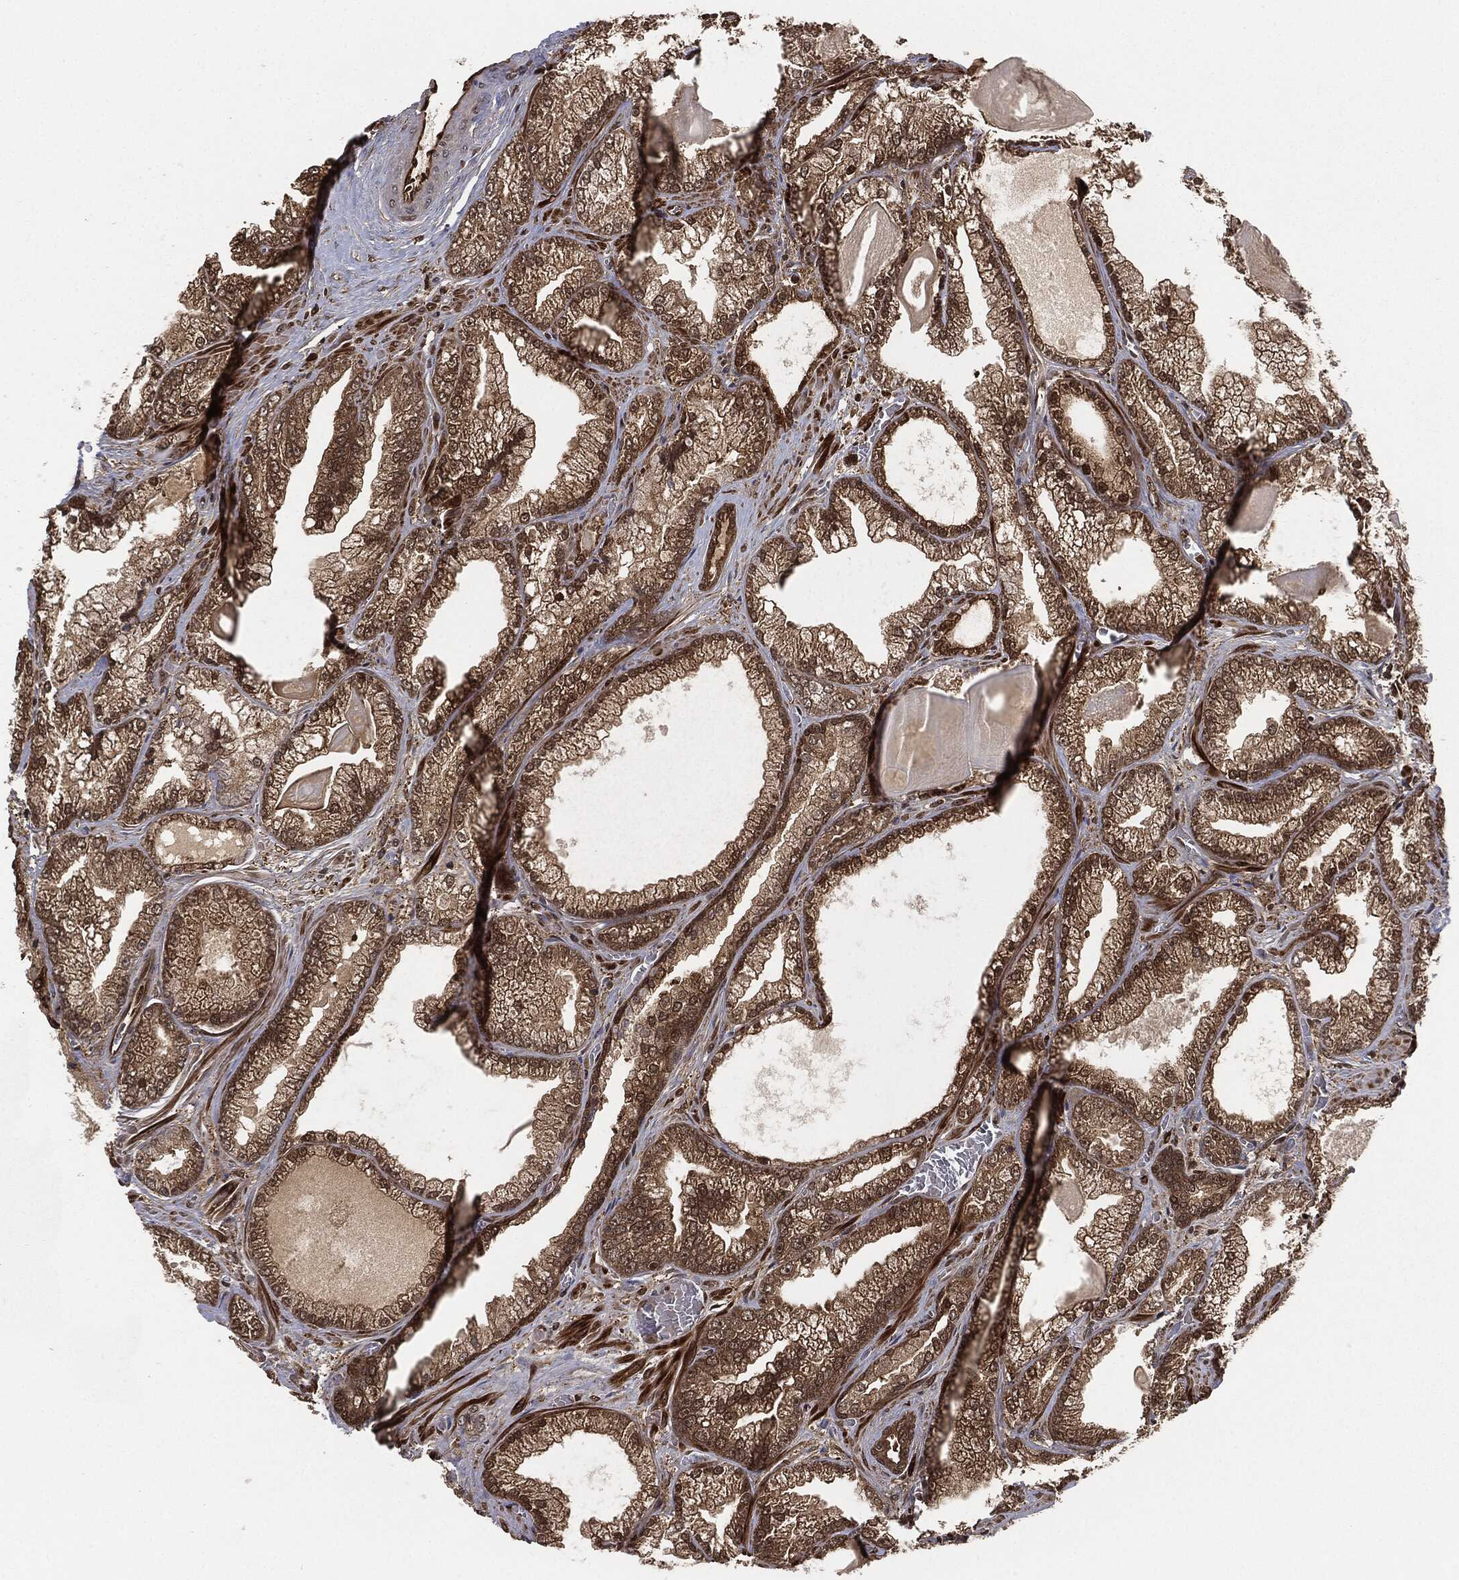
{"staining": {"intensity": "moderate", "quantity": "25%-75%", "location": "cytoplasmic/membranous"}, "tissue": "prostate cancer", "cell_type": "Tumor cells", "image_type": "cancer", "snomed": [{"axis": "morphology", "description": "Adenocarcinoma, Low grade"}, {"axis": "topography", "description": "Prostate"}], "caption": "Brown immunohistochemical staining in prostate low-grade adenocarcinoma shows moderate cytoplasmic/membranous expression in approximately 25%-75% of tumor cells. Nuclei are stained in blue.", "gene": "CAPRIN2", "patient": {"sex": "male", "age": 57}}